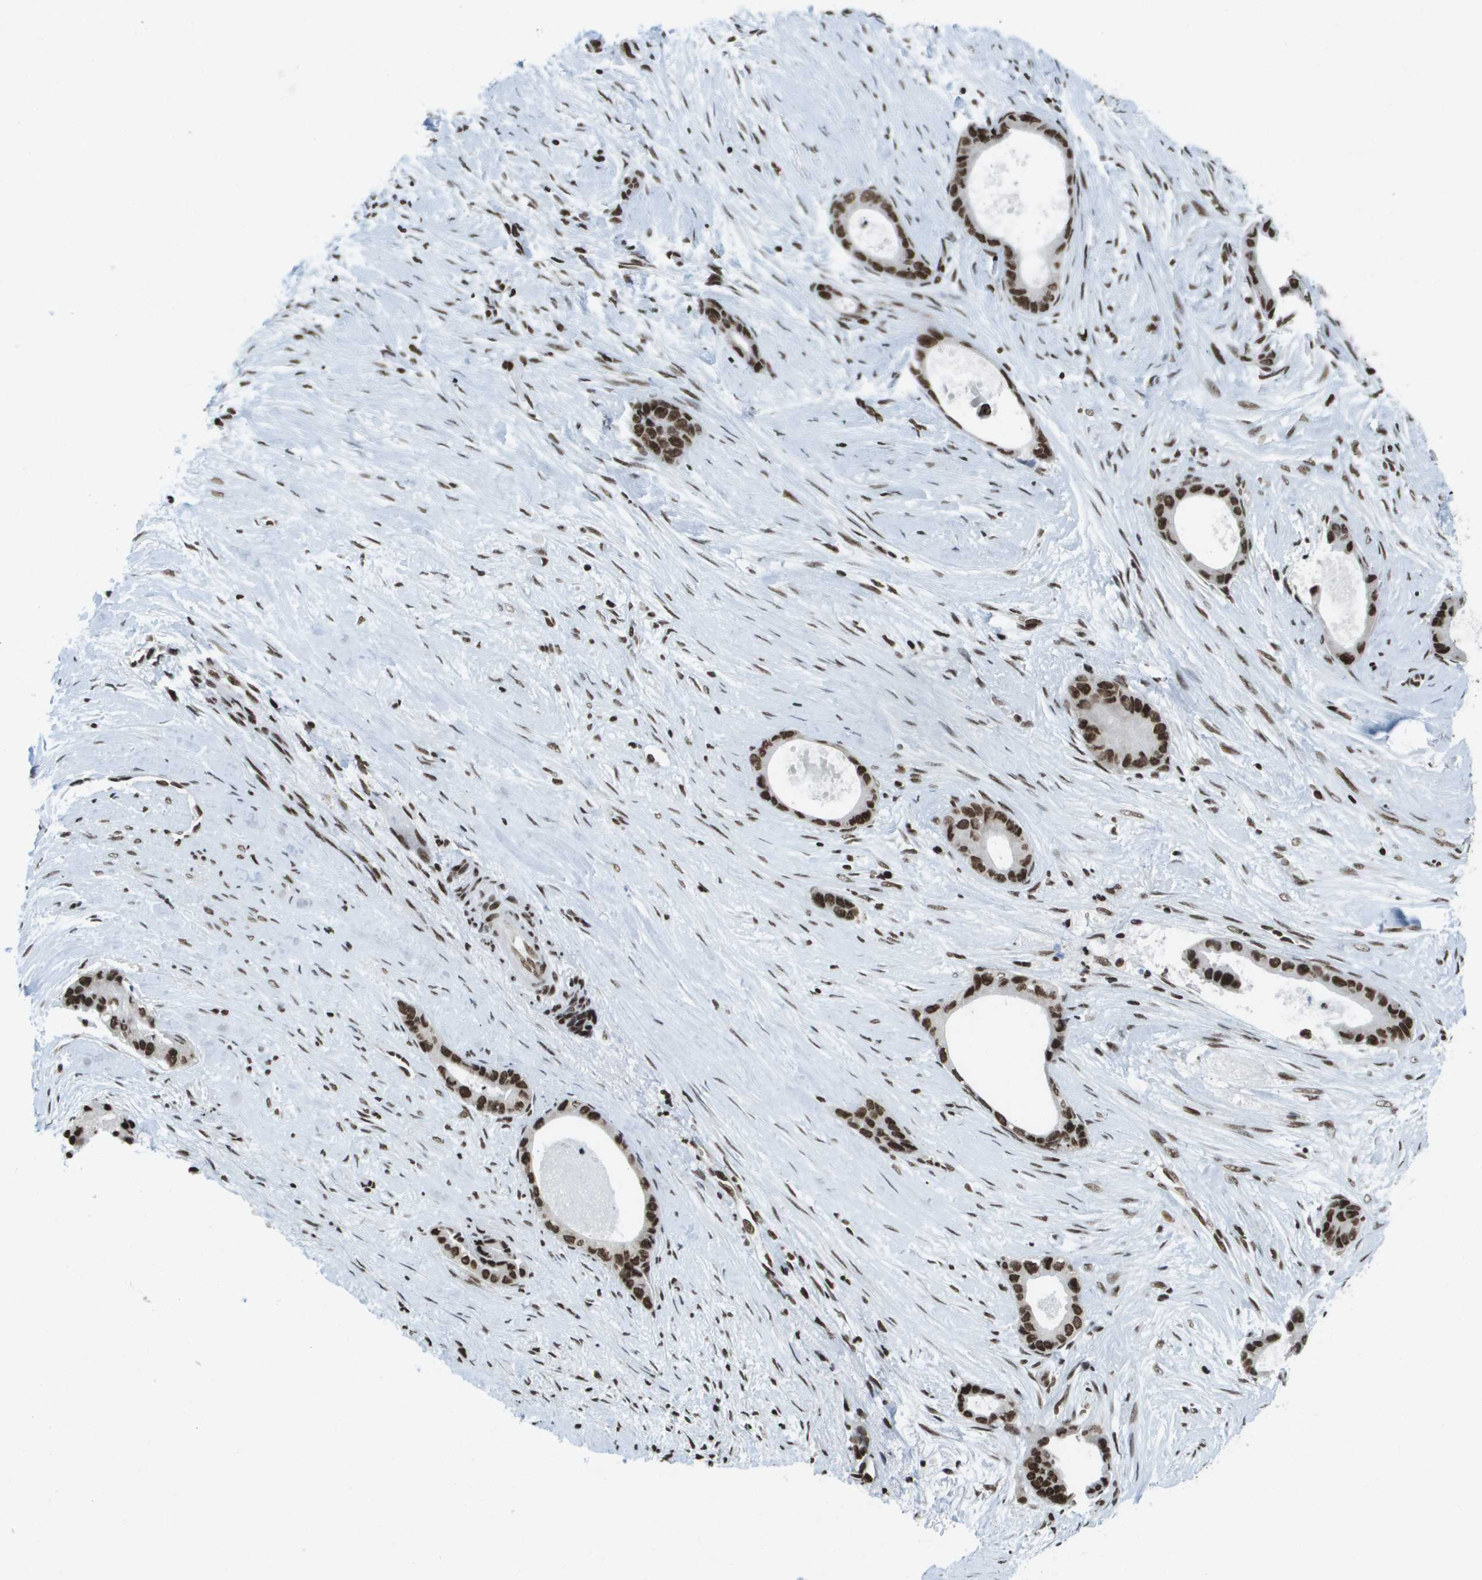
{"staining": {"intensity": "strong", "quantity": ">75%", "location": "nuclear"}, "tissue": "liver cancer", "cell_type": "Tumor cells", "image_type": "cancer", "snomed": [{"axis": "morphology", "description": "Cholangiocarcinoma"}, {"axis": "topography", "description": "Liver"}], "caption": "DAB immunohistochemical staining of liver cancer exhibits strong nuclear protein staining in approximately >75% of tumor cells. (brown staining indicates protein expression, while blue staining denotes nuclei).", "gene": "GLYR1", "patient": {"sex": "female", "age": 55}}